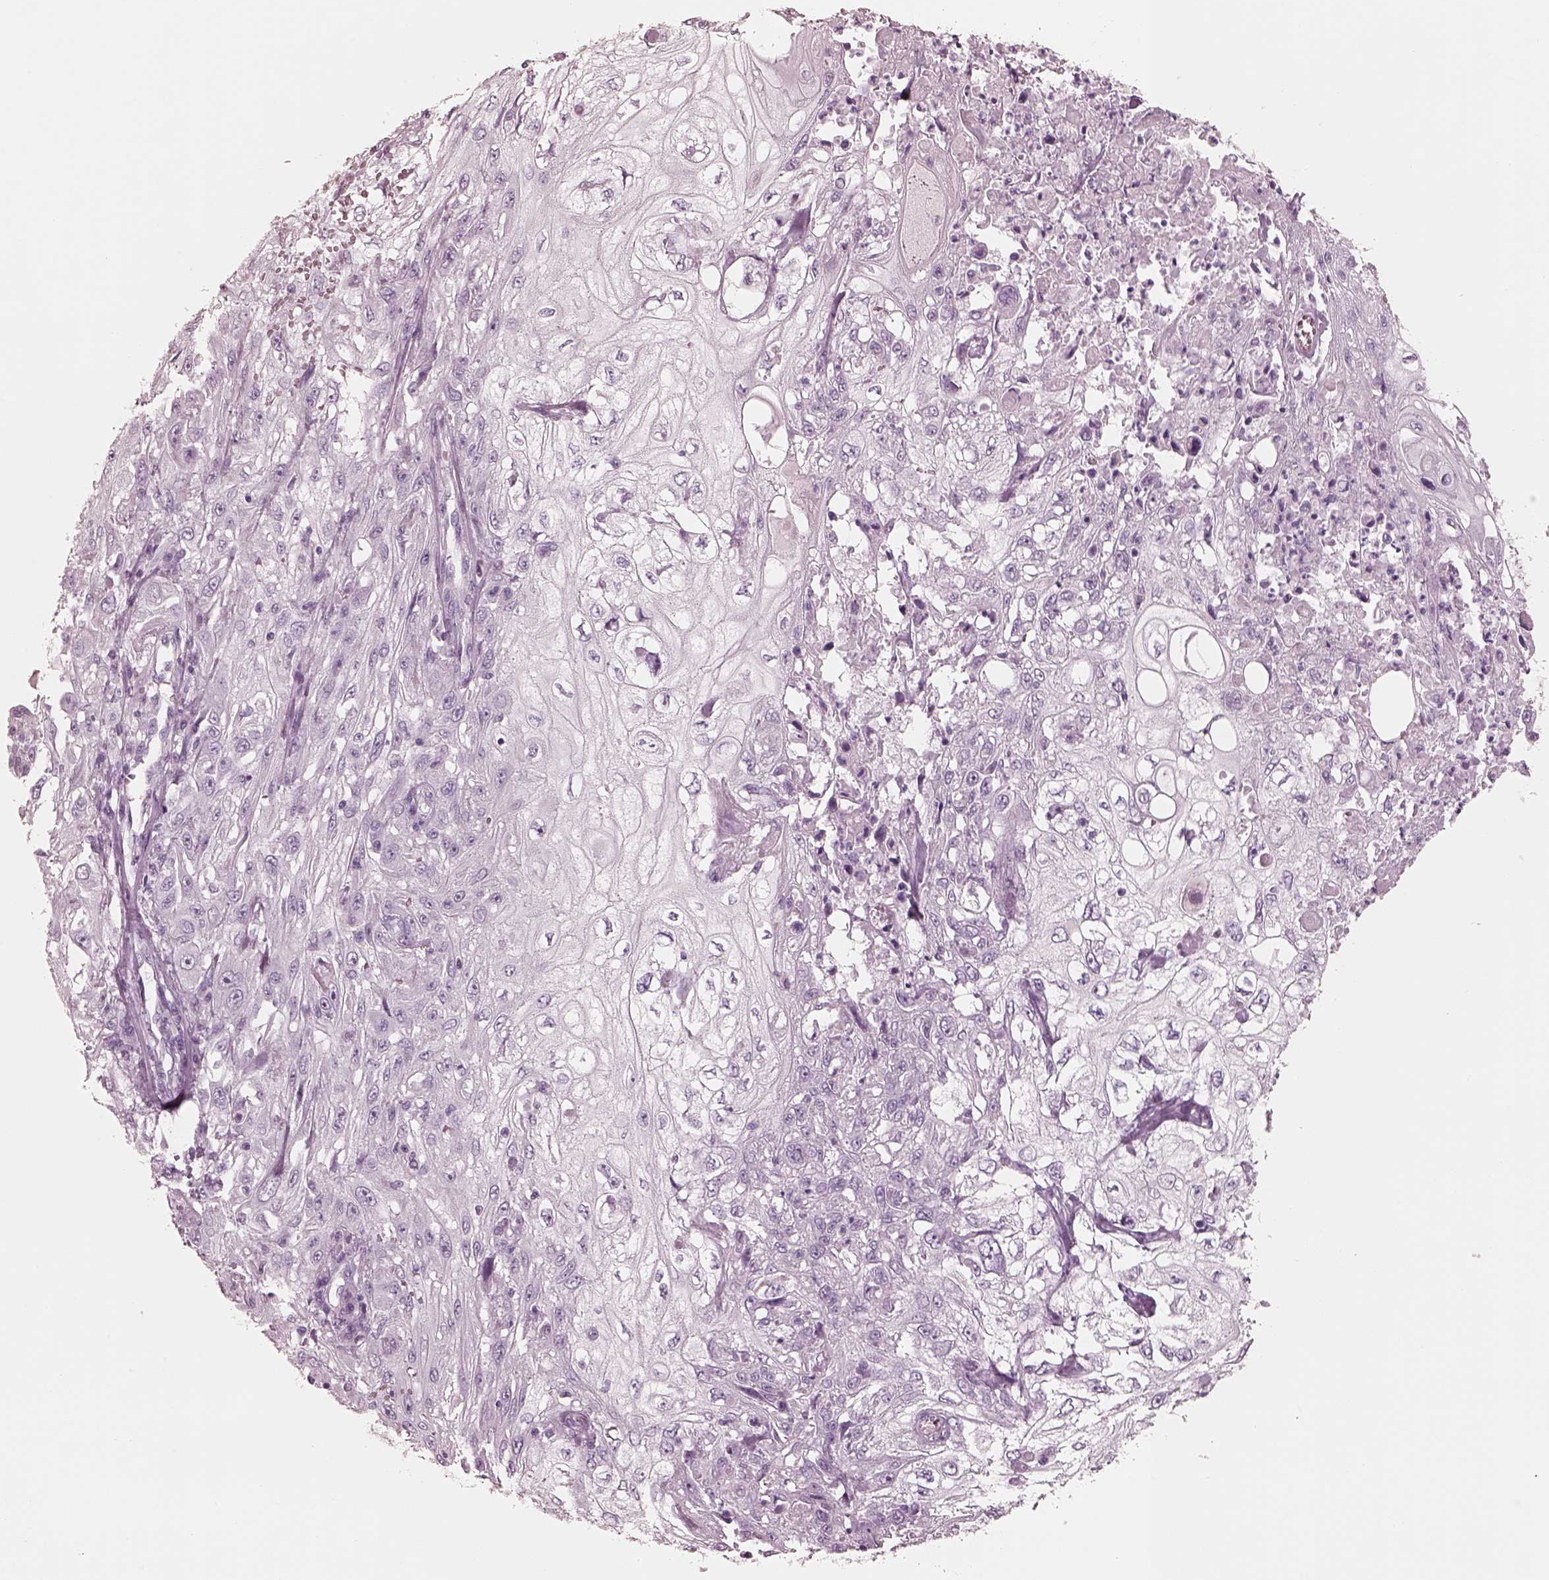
{"staining": {"intensity": "negative", "quantity": "none", "location": "none"}, "tissue": "skin cancer", "cell_type": "Tumor cells", "image_type": "cancer", "snomed": [{"axis": "morphology", "description": "Squamous cell carcinoma, NOS"}, {"axis": "topography", "description": "Skin"}], "caption": "Tumor cells show no significant positivity in skin squamous cell carcinoma.", "gene": "PON3", "patient": {"sex": "male", "age": 75}}